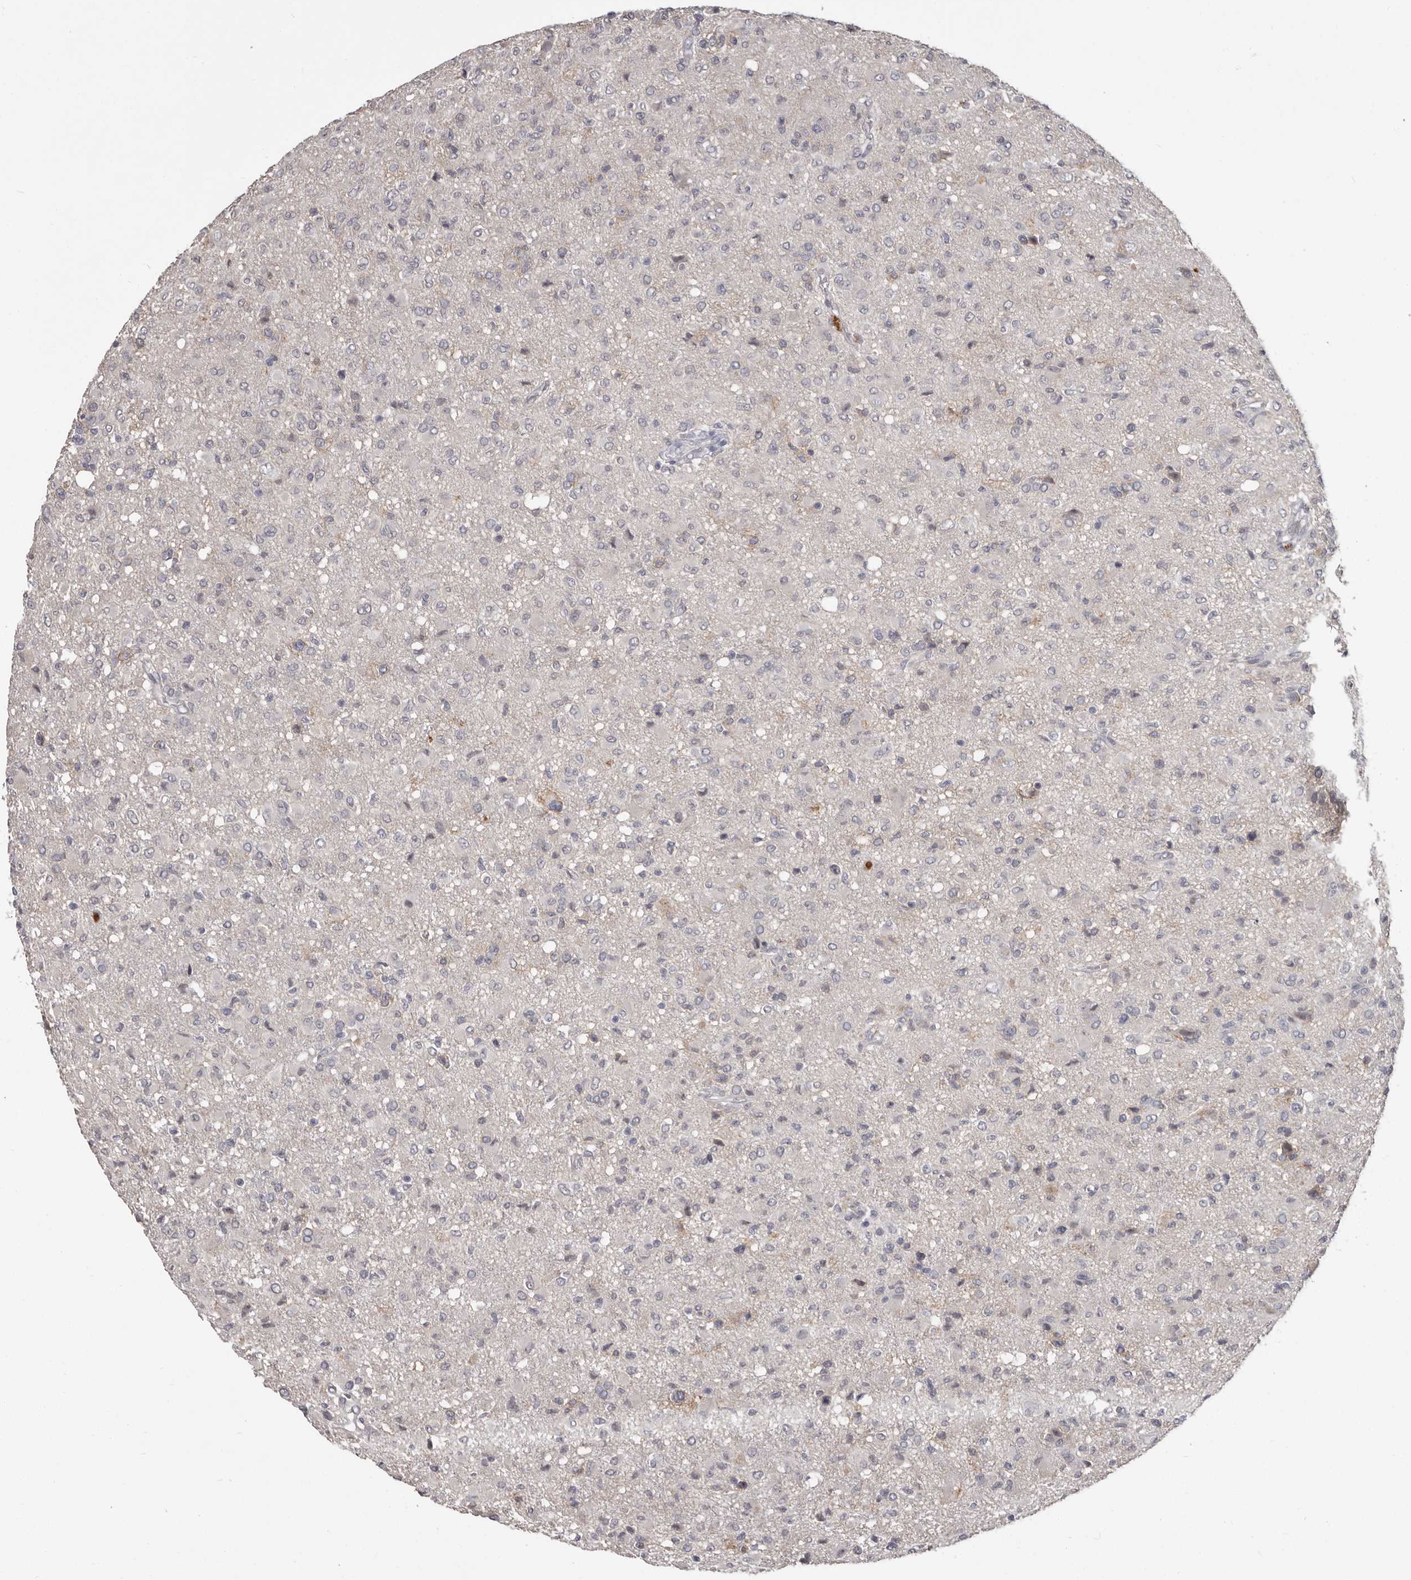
{"staining": {"intensity": "negative", "quantity": "none", "location": "none"}, "tissue": "glioma", "cell_type": "Tumor cells", "image_type": "cancer", "snomed": [{"axis": "morphology", "description": "Glioma, malignant, High grade"}, {"axis": "topography", "description": "Brain"}], "caption": "An IHC image of malignant glioma (high-grade) is shown. There is no staining in tumor cells of malignant glioma (high-grade).", "gene": "GPR157", "patient": {"sex": "female", "age": 57}}